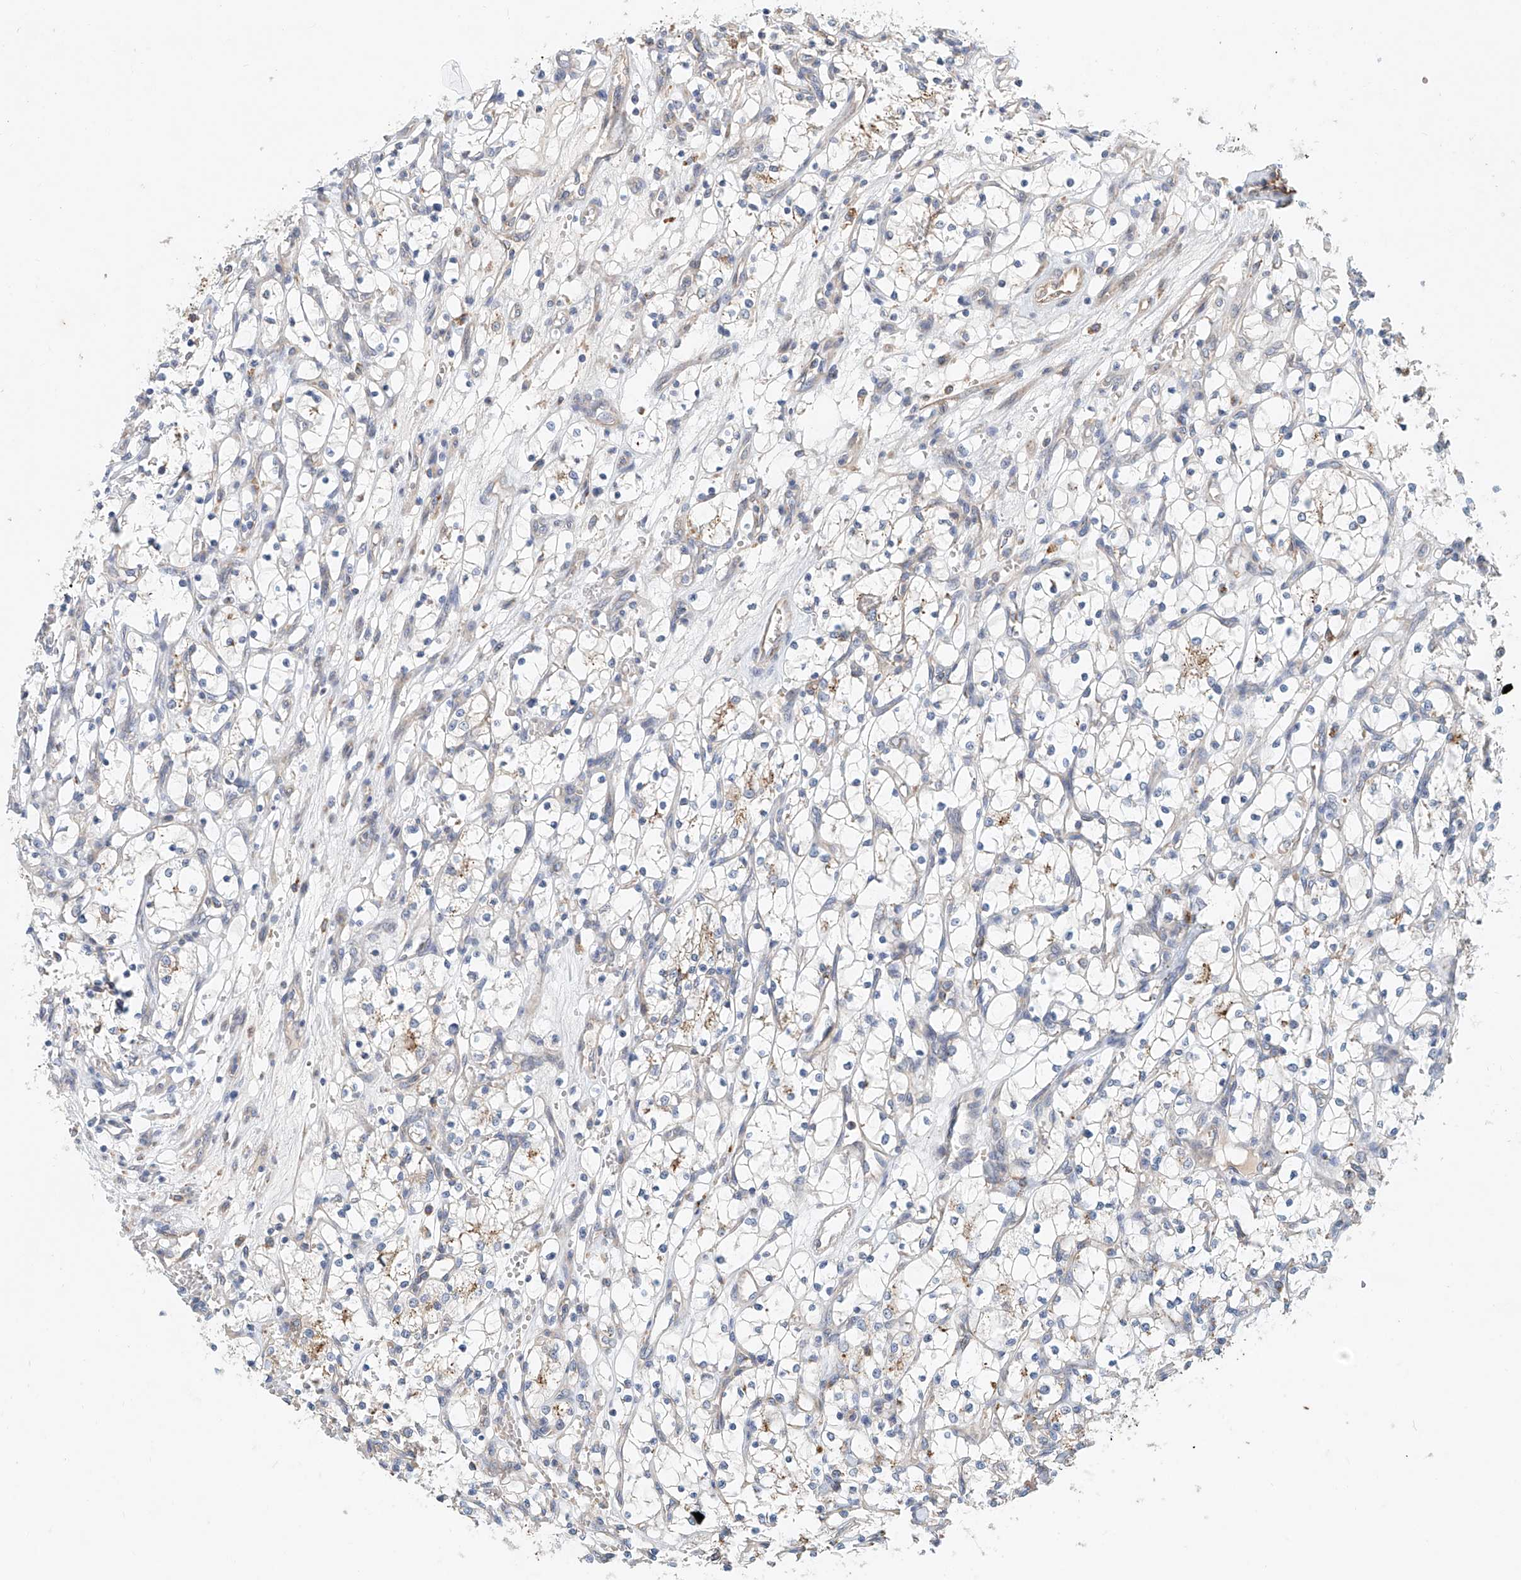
{"staining": {"intensity": "negative", "quantity": "none", "location": "none"}, "tissue": "renal cancer", "cell_type": "Tumor cells", "image_type": "cancer", "snomed": [{"axis": "morphology", "description": "Adenocarcinoma, NOS"}, {"axis": "topography", "description": "Kidney"}], "caption": "An immunohistochemistry (IHC) histopathology image of renal cancer (adenocarcinoma) is shown. There is no staining in tumor cells of renal cancer (adenocarcinoma).", "gene": "HGSNAT", "patient": {"sex": "female", "age": 69}}